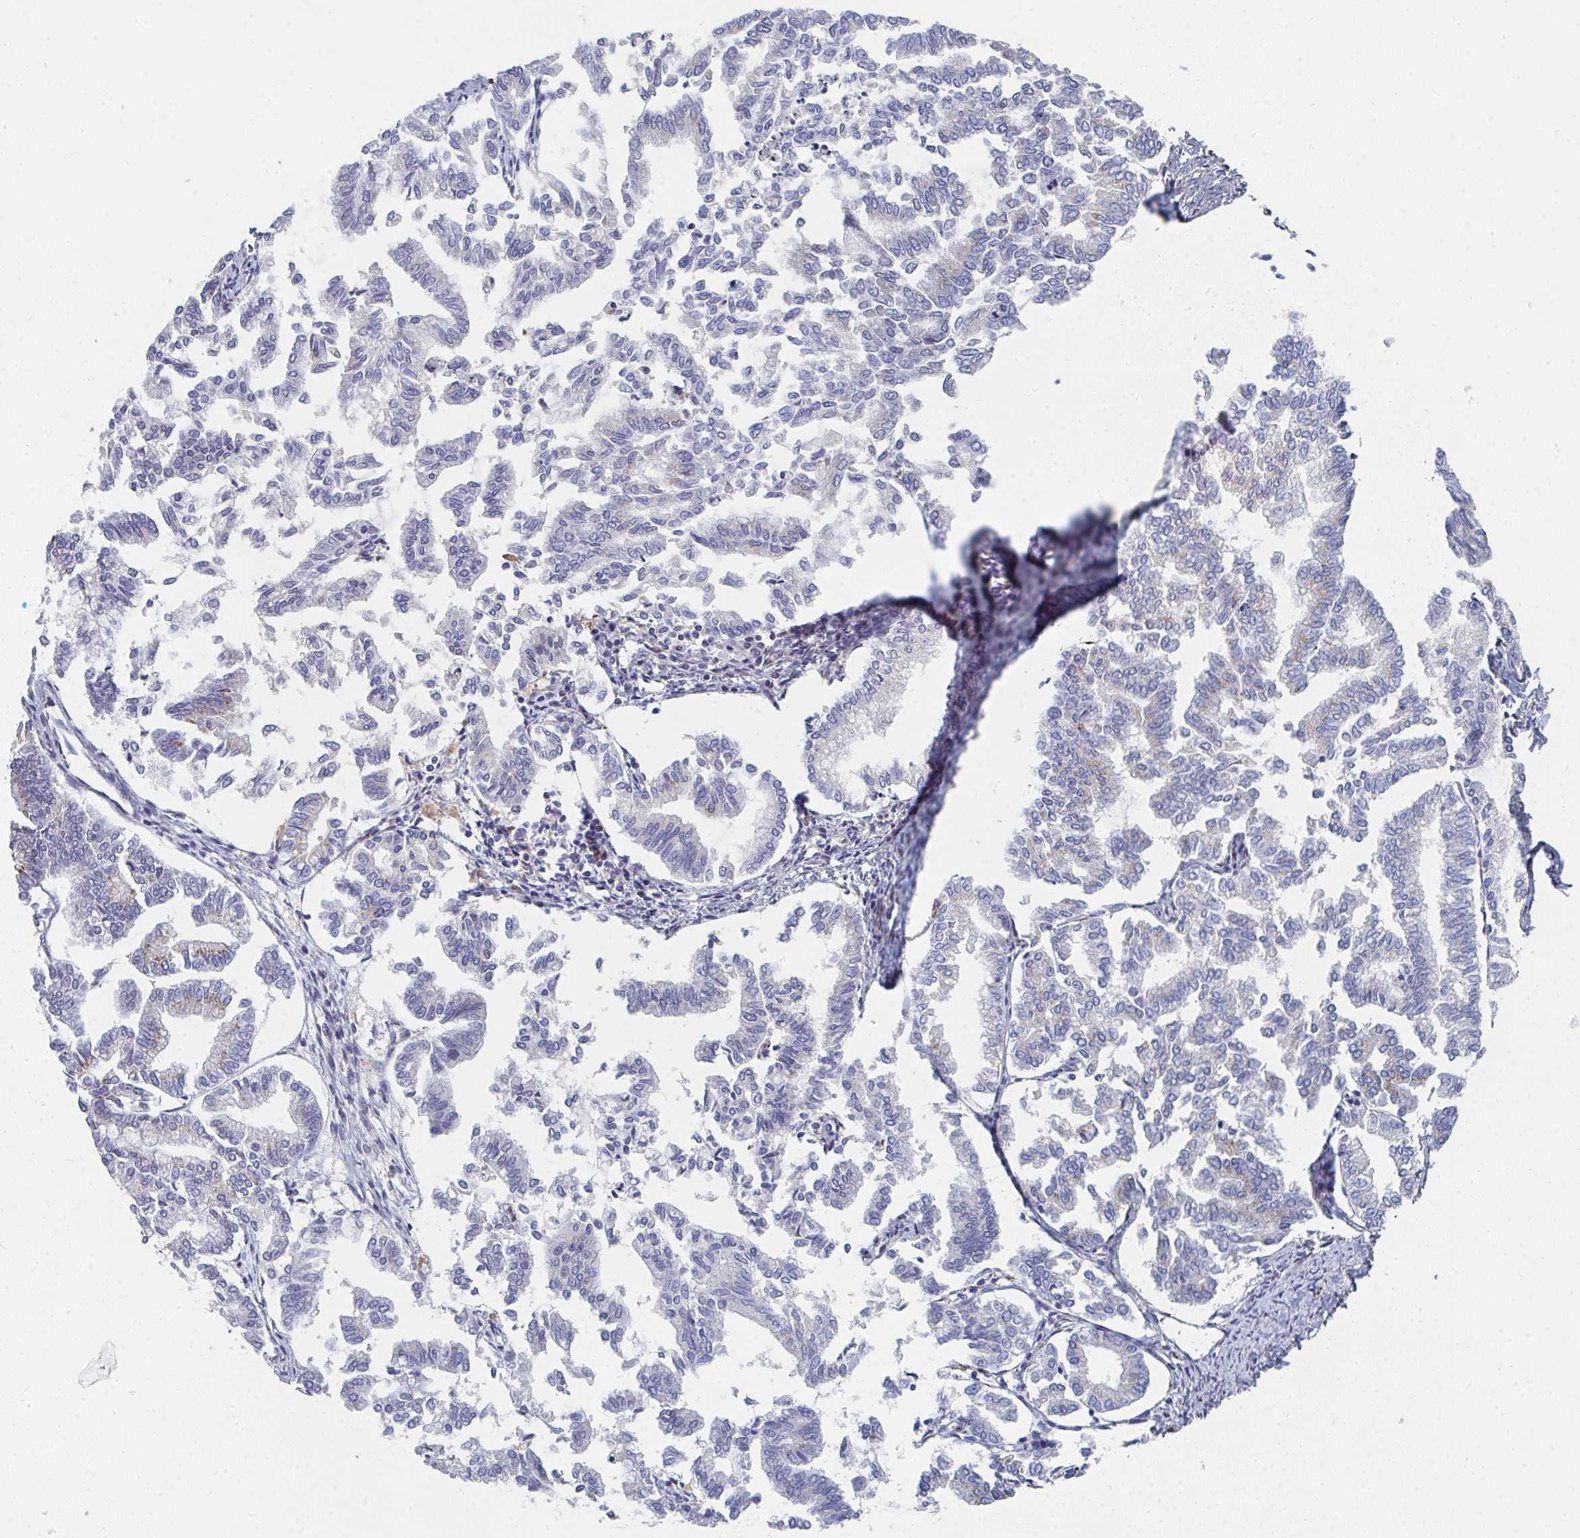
{"staining": {"intensity": "negative", "quantity": "none", "location": "none"}, "tissue": "endometrial cancer", "cell_type": "Tumor cells", "image_type": "cancer", "snomed": [{"axis": "morphology", "description": "Adenocarcinoma, NOS"}, {"axis": "topography", "description": "Endometrium"}], "caption": "Tumor cells show no significant protein expression in endometrial cancer (adenocarcinoma).", "gene": "PSMG1", "patient": {"sex": "female", "age": 79}}